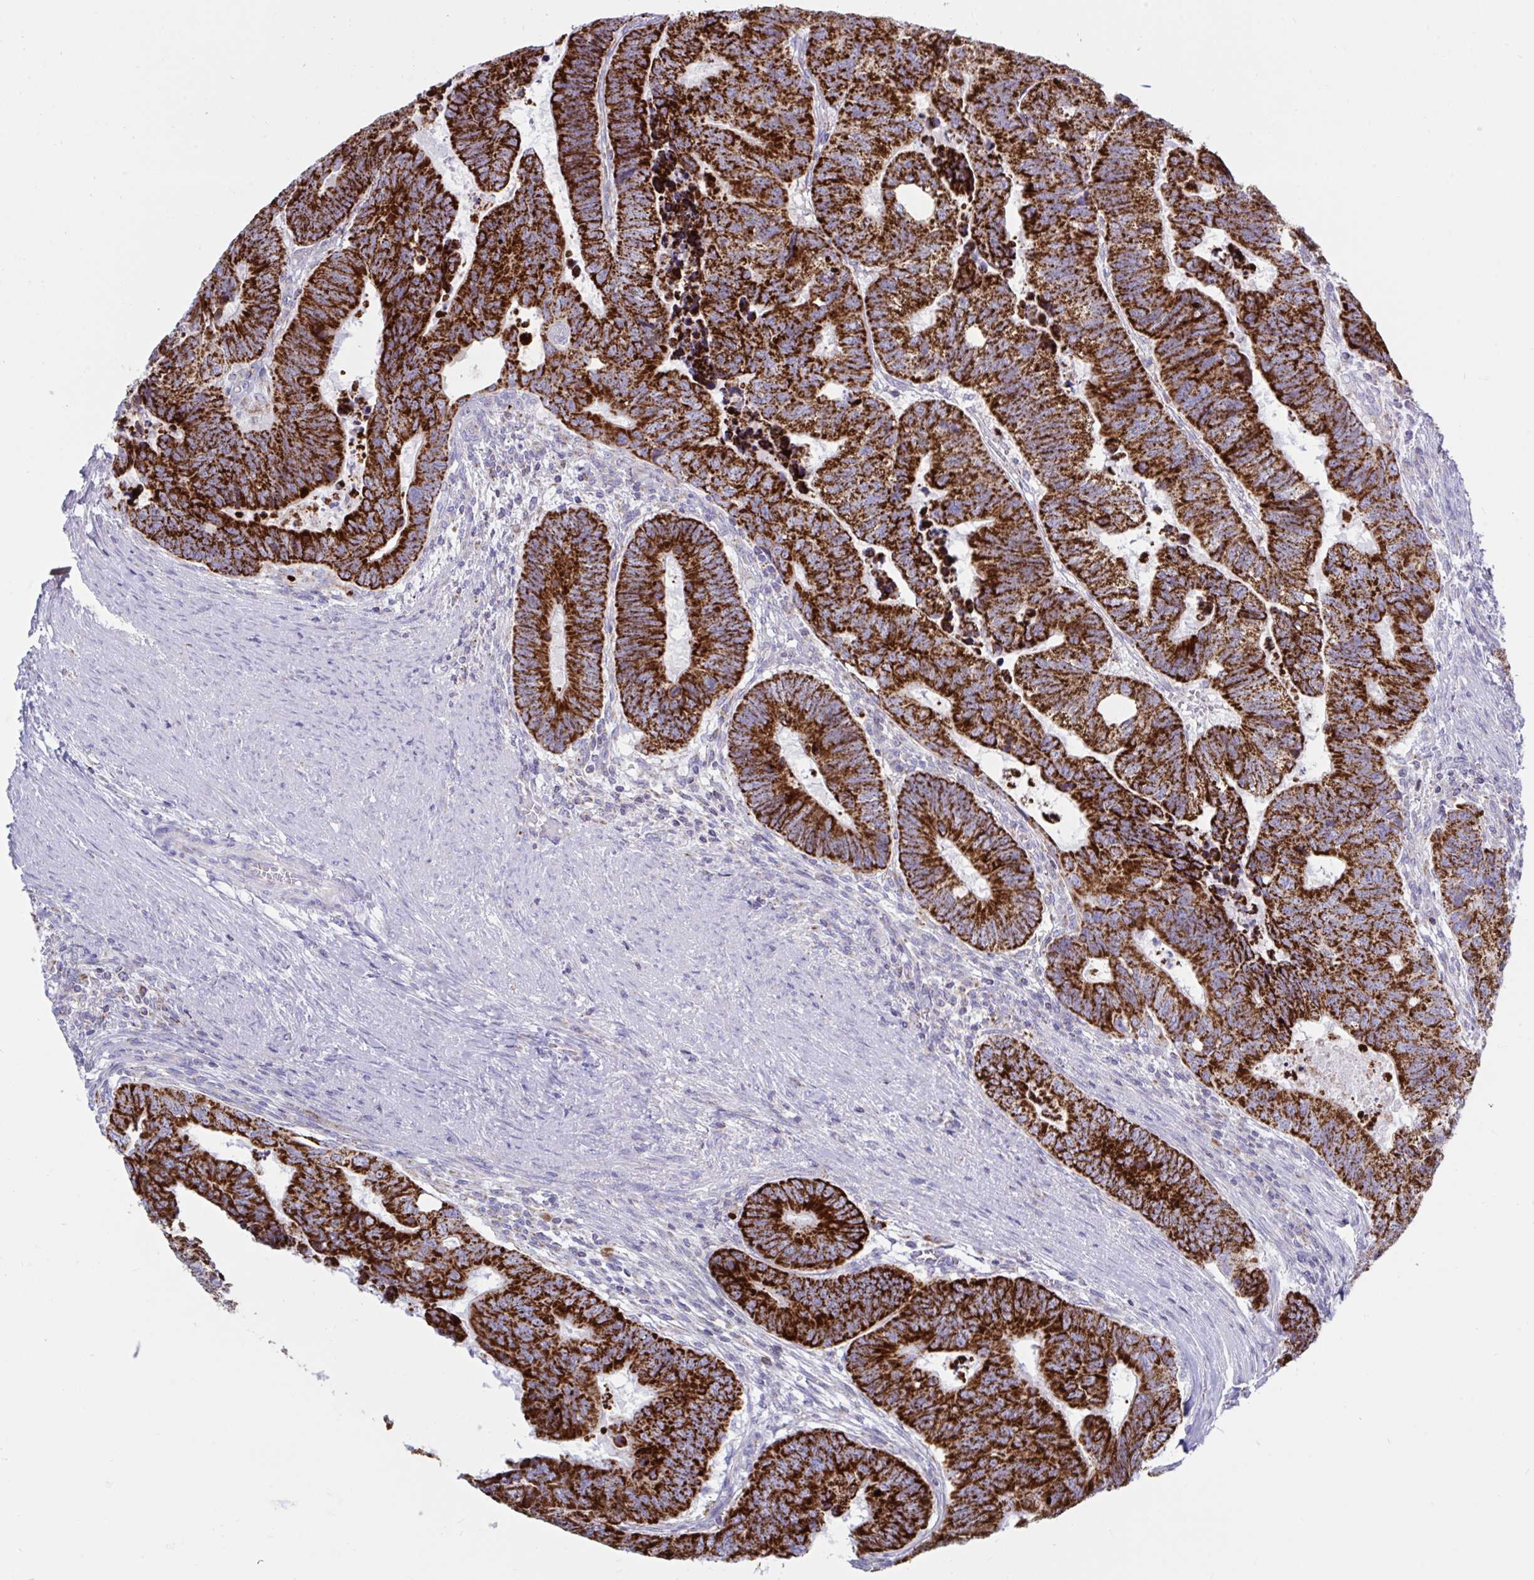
{"staining": {"intensity": "strong", "quantity": ">75%", "location": "cytoplasmic/membranous"}, "tissue": "colorectal cancer", "cell_type": "Tumor cells", "image_type": "cancer", "snomed": [{"axis": "morphology", "description": "Adenocarcinoma, NOS"}, {"axis": "topography", "description": "Colon"}], "caption": "Colorectal adenocarcinoma stained with DAB (3,3'-diaminobenzidine) immunohistochemistry reveals high levels of strong cytoplasmic/membranous expression in about >75% of tumor cells.", "gene": "HSPE1", "patient": {"sex": "male", "age": 62}}